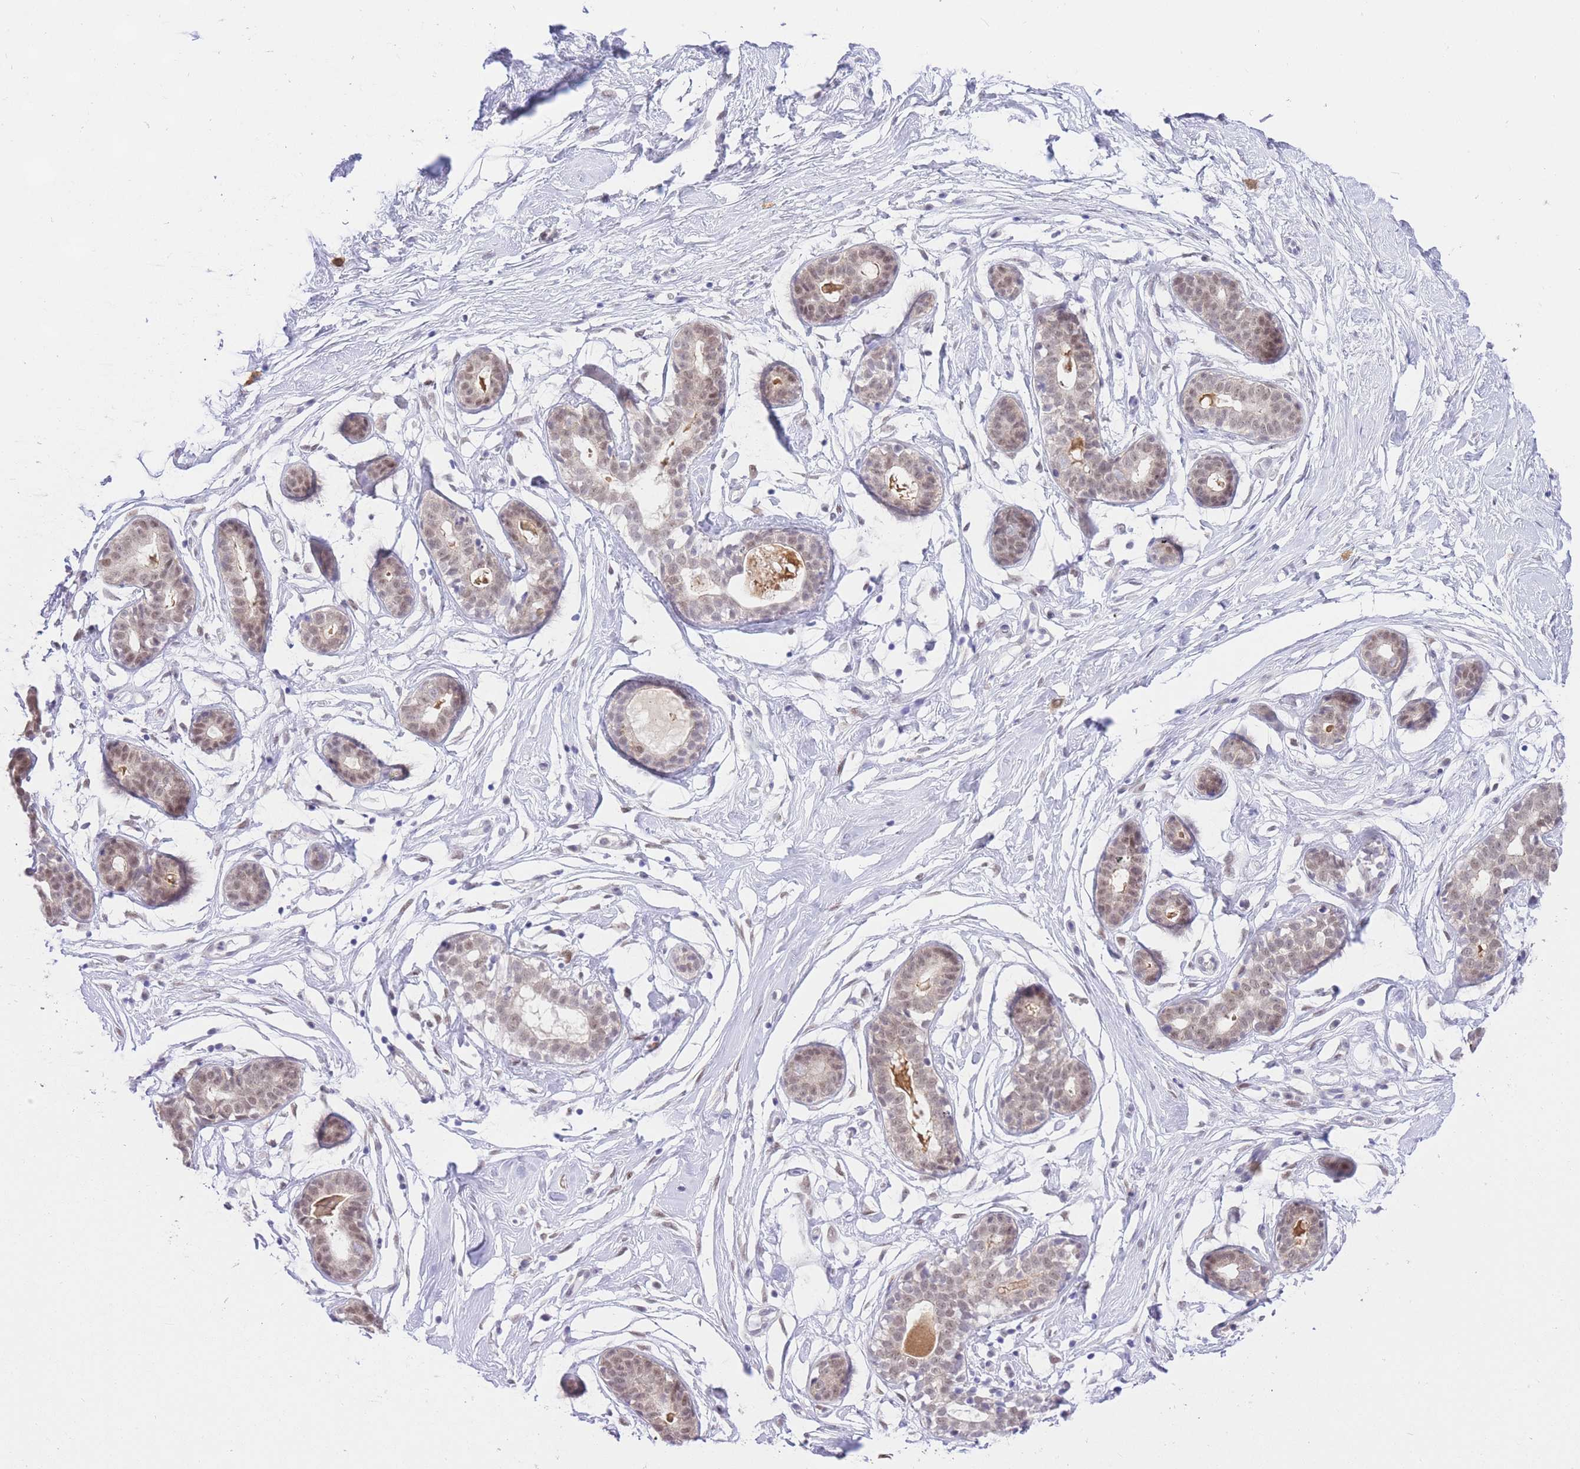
{"staining": {"intensity": "negative", "quantity": "none", "location": "none"}, "tissue": "breast", "cell_type": "Adipocytes", "image_type": "normal", "snomed": [{"axis": "morphology", "description": "Normal tissue, NOS"}, {"axis": "morphology", "description": "Adenoma, NOS"}, {"axis": "topography", "description": "Breast"}], "caption": "A high-resolution micrograph shows IHC staining of normal breast, which displays no significant staining in adipocytes.", "gene": "UBXN7", "patient": {"sex": "female", "age": 23}}